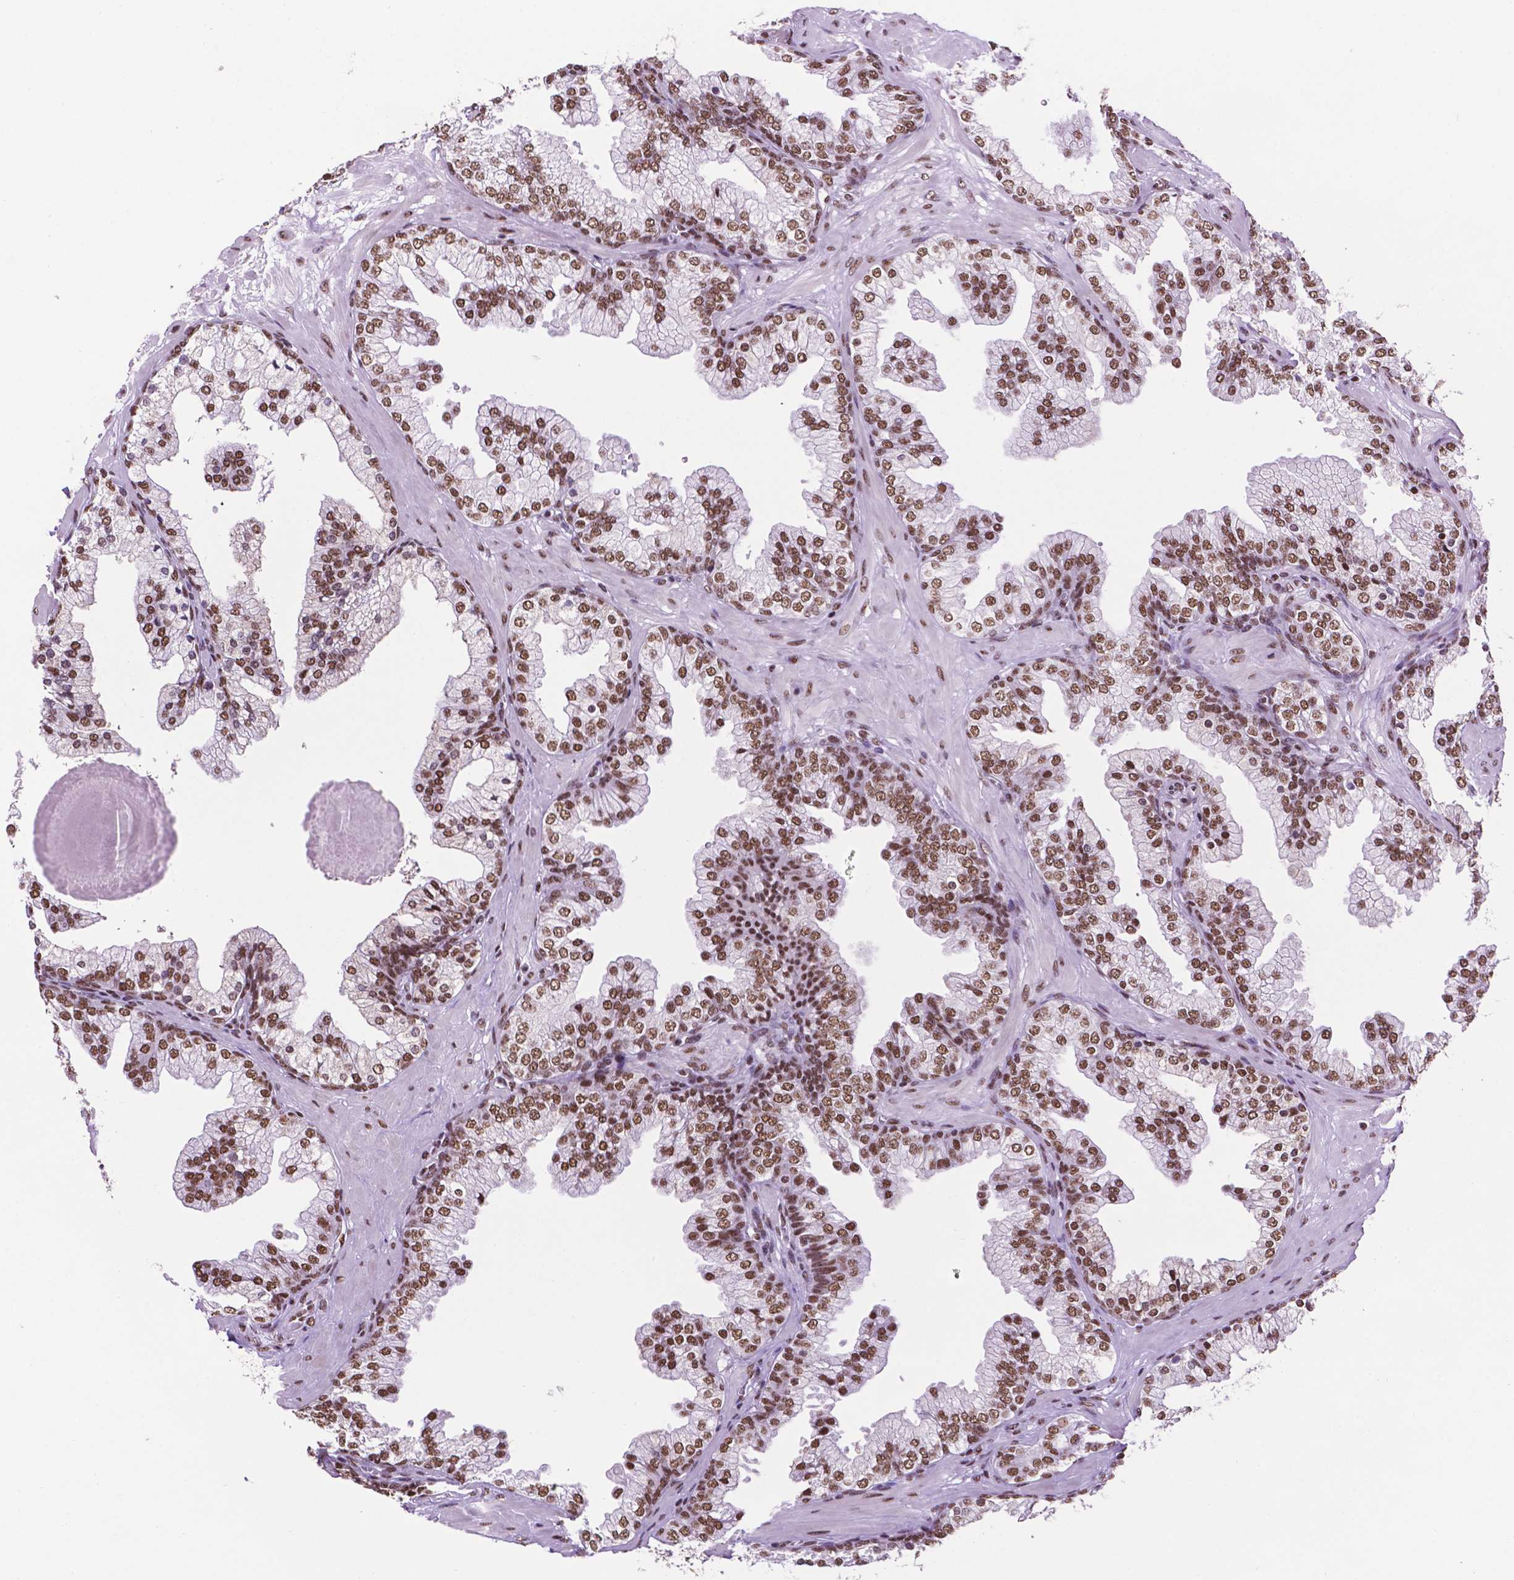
{"staining": {"intensity": "strong", "quantity": ">75%", "location": "nuclear"}, "tissue": "prostate", "cell_type": "Glandular cells", "image_type": "normal", "snomed": [{"axis": "morphology", "description": "Normal tissue, NOS"}, {"axis": "topography", "description": "Prostate"}, {"axis": "topography", "description": "Peripheral nerve tissue"}], "caption": "A photomicrograph of prostate stained for a protein displays strong nuclear brown staining in glandular cells. (Brightfield microscopy of DAB IHC at high magnification).", "gene": "CCAR2", "patient": {"sex": "male", "age": 61}}